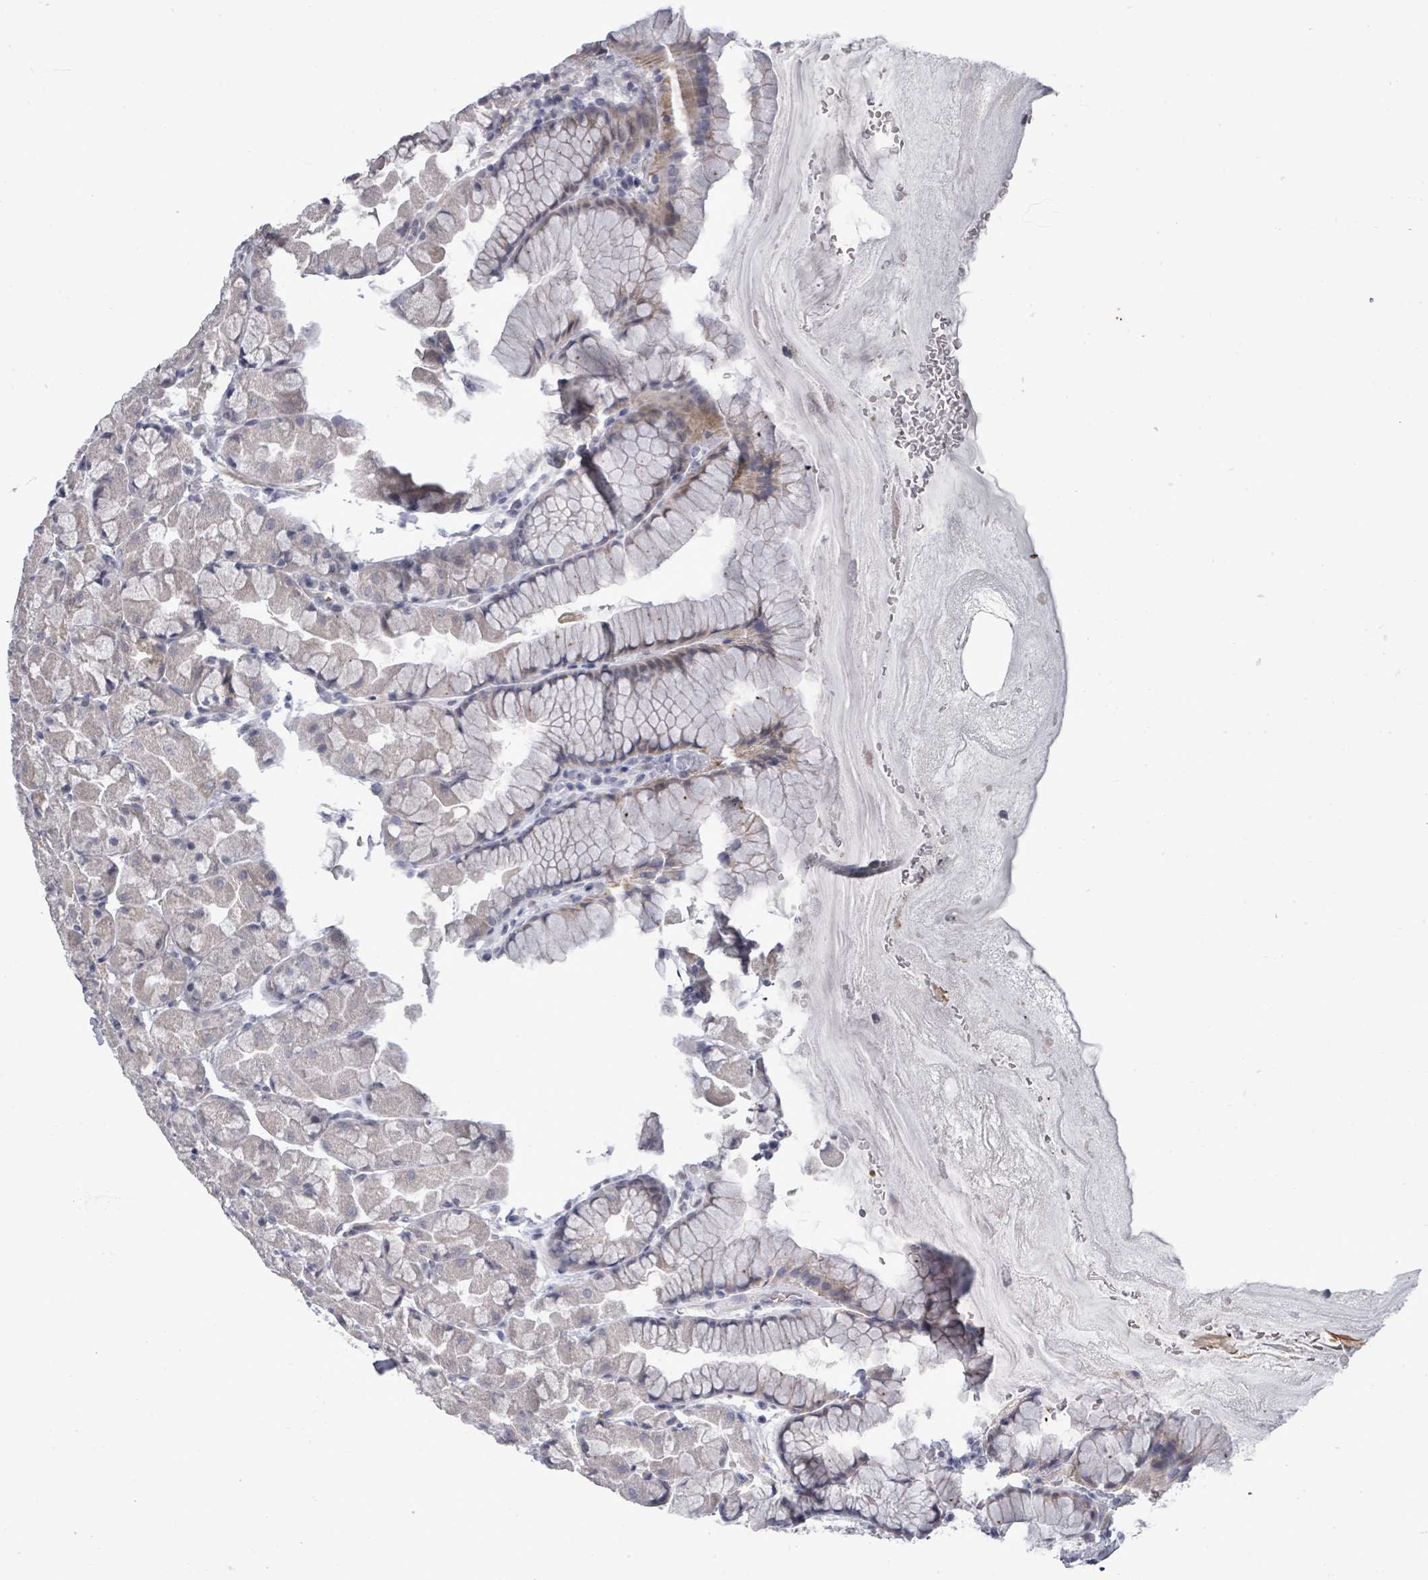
{"staining": {"intensity": "weak", "quantity": "<25%", "location": "cytoplasmic/membranous"}, "tissue": "stomach", "cell_type": "Glandular cells", "image_type": "normal", "snomed": [{"axis": "morphology", "description": "Normal tissue, NOS"}, {"axis": "topography", "description": "Stomach"}], "caption": "High power microscopy micrograph of an immunohistochemistry (IHC) photomicrograph of unremarkable stomach, revealing no significant positivity in glandular cells.", "gene": "PTPN20", "patient": {"sex": "male", "age": 57}}